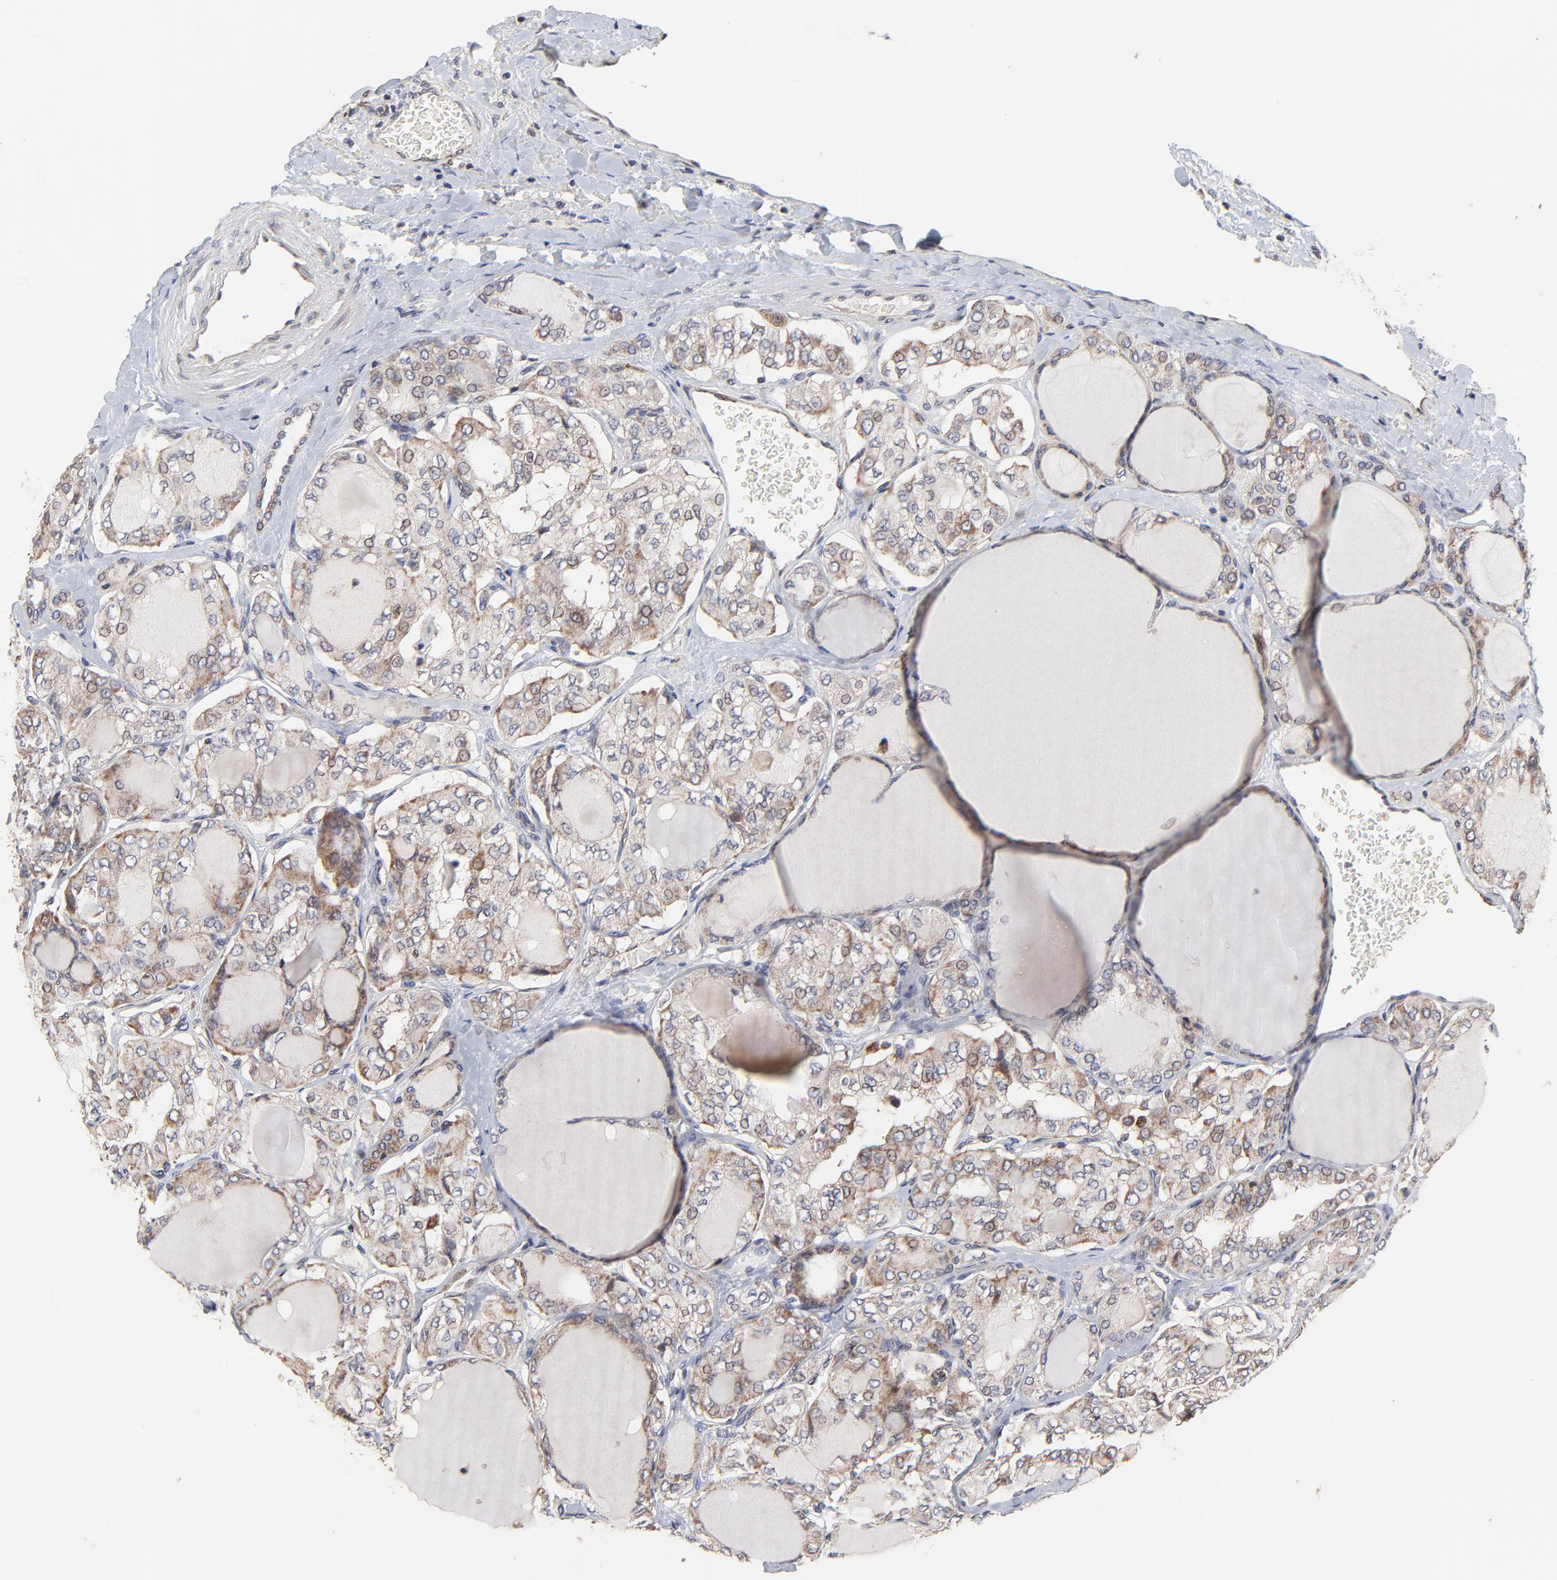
{"staining": {"intensity": "weak", "quantity": "<25%", "location": "cytoplasmic/membranous"}, "tissue": "thyroid cancer", "cell_type": "Tumor cells", "image_type": "cancer", "snomed": [{"axis": "morphology", "description": "Papillary adenocarcinoma, NOS"}, {"axis": "topography", "description": "Thyroid gland"}], "caption": "Immunohistochemistry of papillary adenocarcinoma (thyroid) reveals no expression in tumor cells. (DAB IHC, high magnification).", "gene": "ZNF550", "patient": {"sex": "male", "age": 20}}